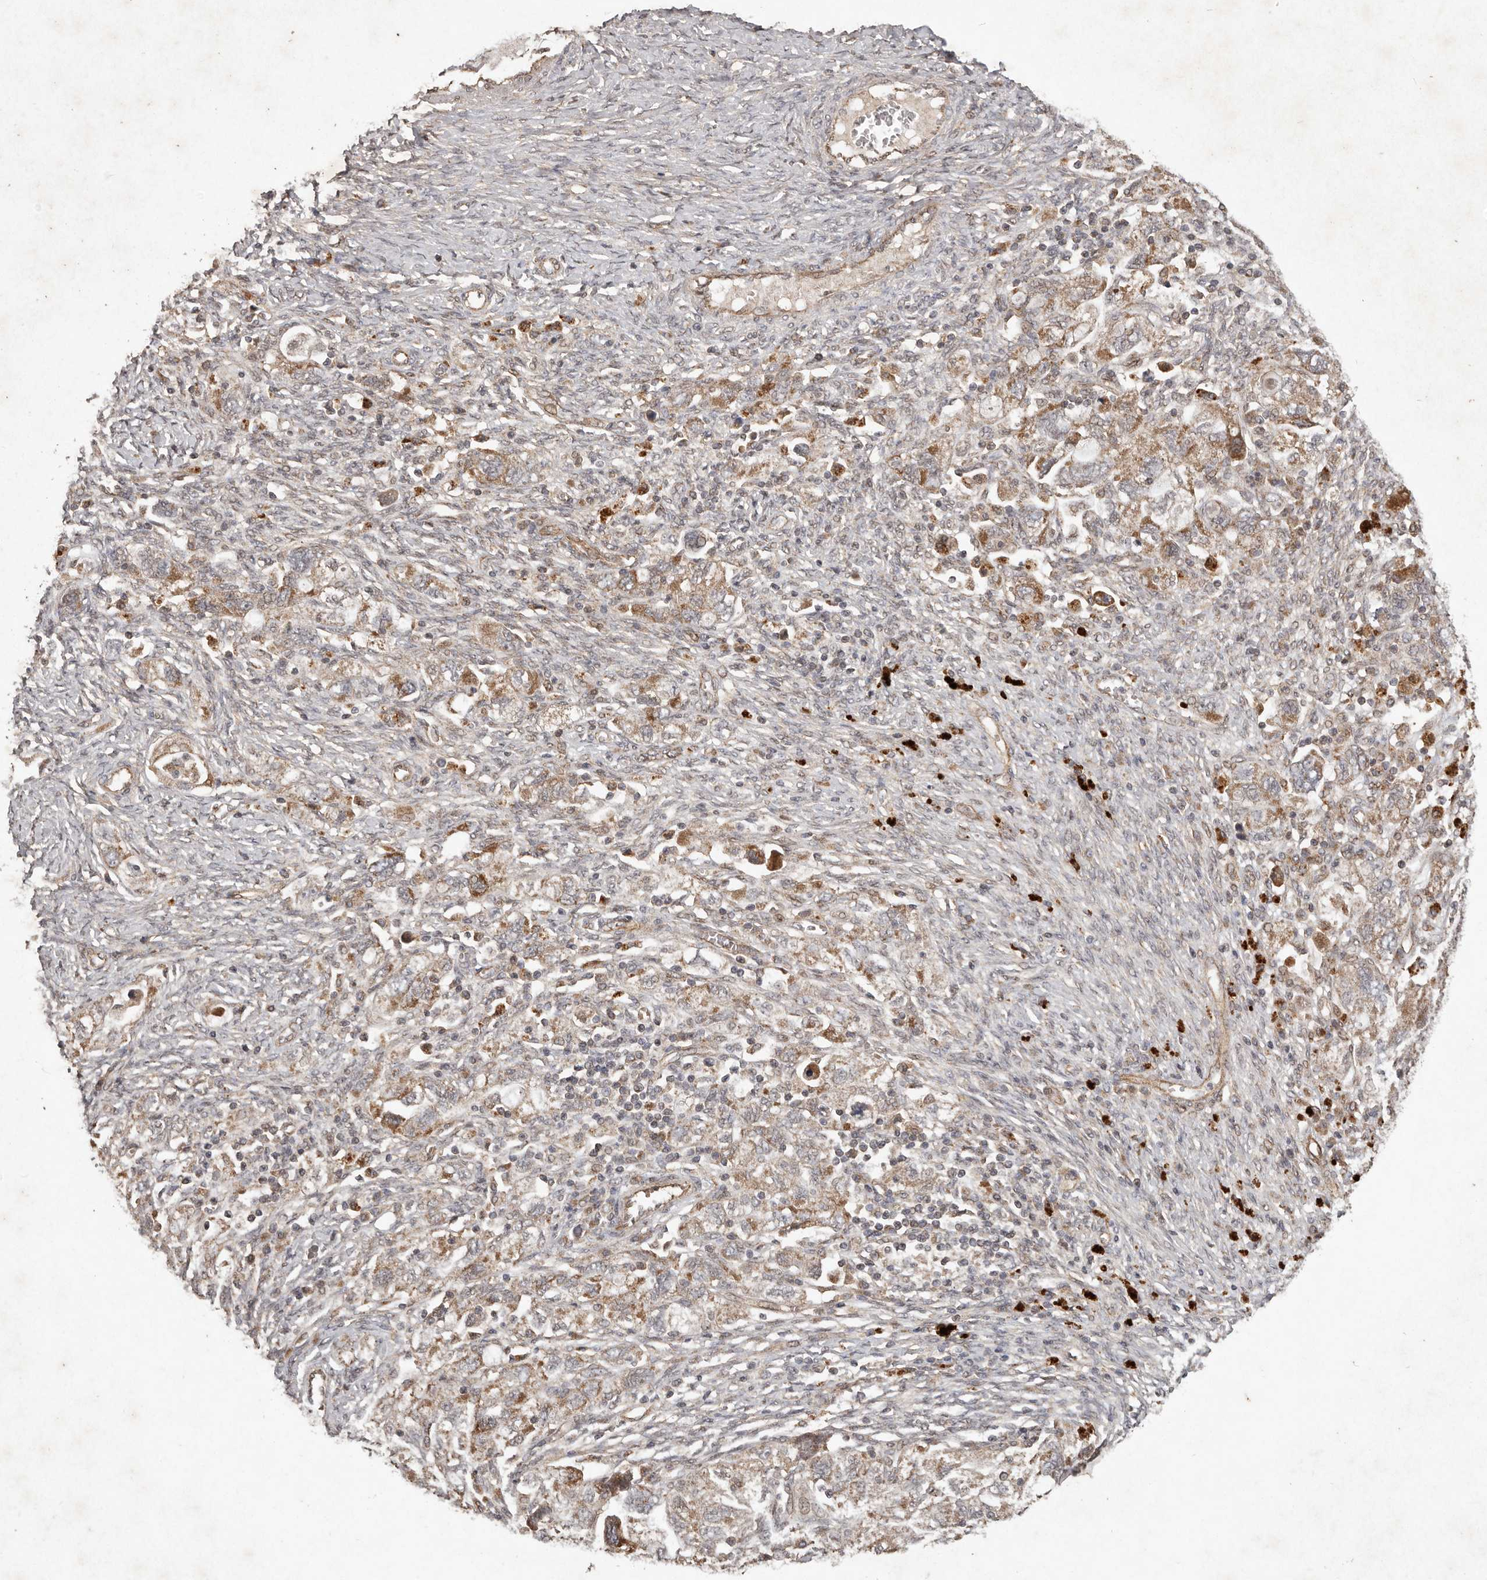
{"staining": {"intensity": "moderate", "quantity": ">75%", "location": "cytoplasmic/membranous"}, "tissue": "ovarian cancer", "cell_type": "Tumor cells", "image_type": "cancer", "snomed": [{"axis": "morphology", "description": "Carcinoma, NOS"}, {"axis": "morphology", "description": "Cystadenocarcinoma, serous, NOS"}, {"axis": "topography", "description": "Ovary"}], "caption": "Brown immunohistochemical staining in human ovarian cancer exhibits moderate cytoplasmic/membranous staining in about >75% of tumor cells.", "gene": "PLOD2", "patient": {"sex": "female", "age": 69}}